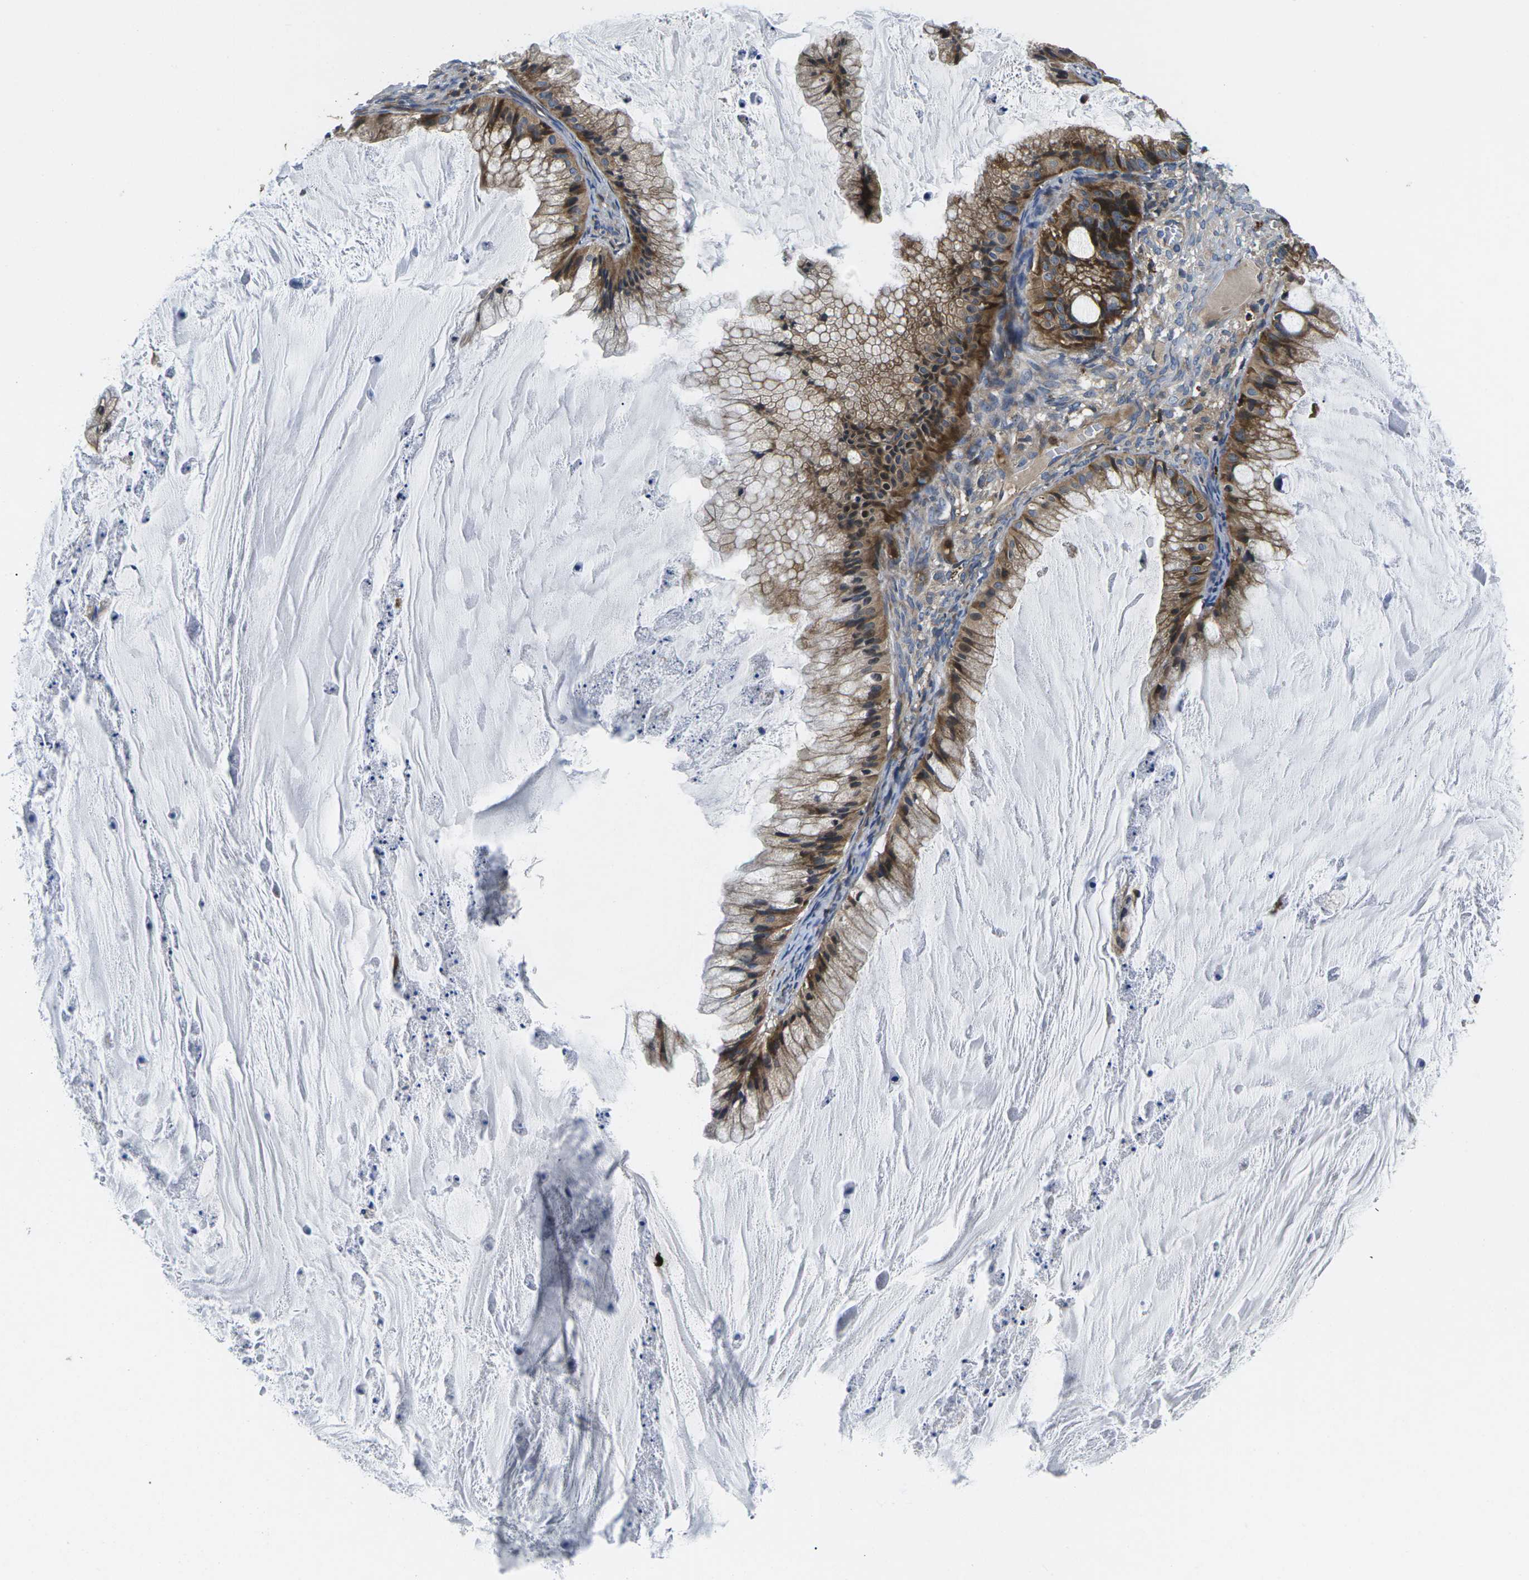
{"staining": {"intensity": "moderate", "quantity": ">75%", "location": "cytoplasmic/membranous"}, "tissue": "ovarian cancer", "cell_type": "Tumor cells", "image_type": "cancer", "snomed": [{"axis": "morphology", "description": "Cystadenocarcinoma, mucinous, NOS"}, {"axis": "topography", "description": "Ovary"}], "caption": "Human ovarian mucinous cystadenocarcinoma stained with a protein marker shows moderate staining in tumor cells.", "gene": "PLCE1", "patient": {"sex": "female", "age": 57}}